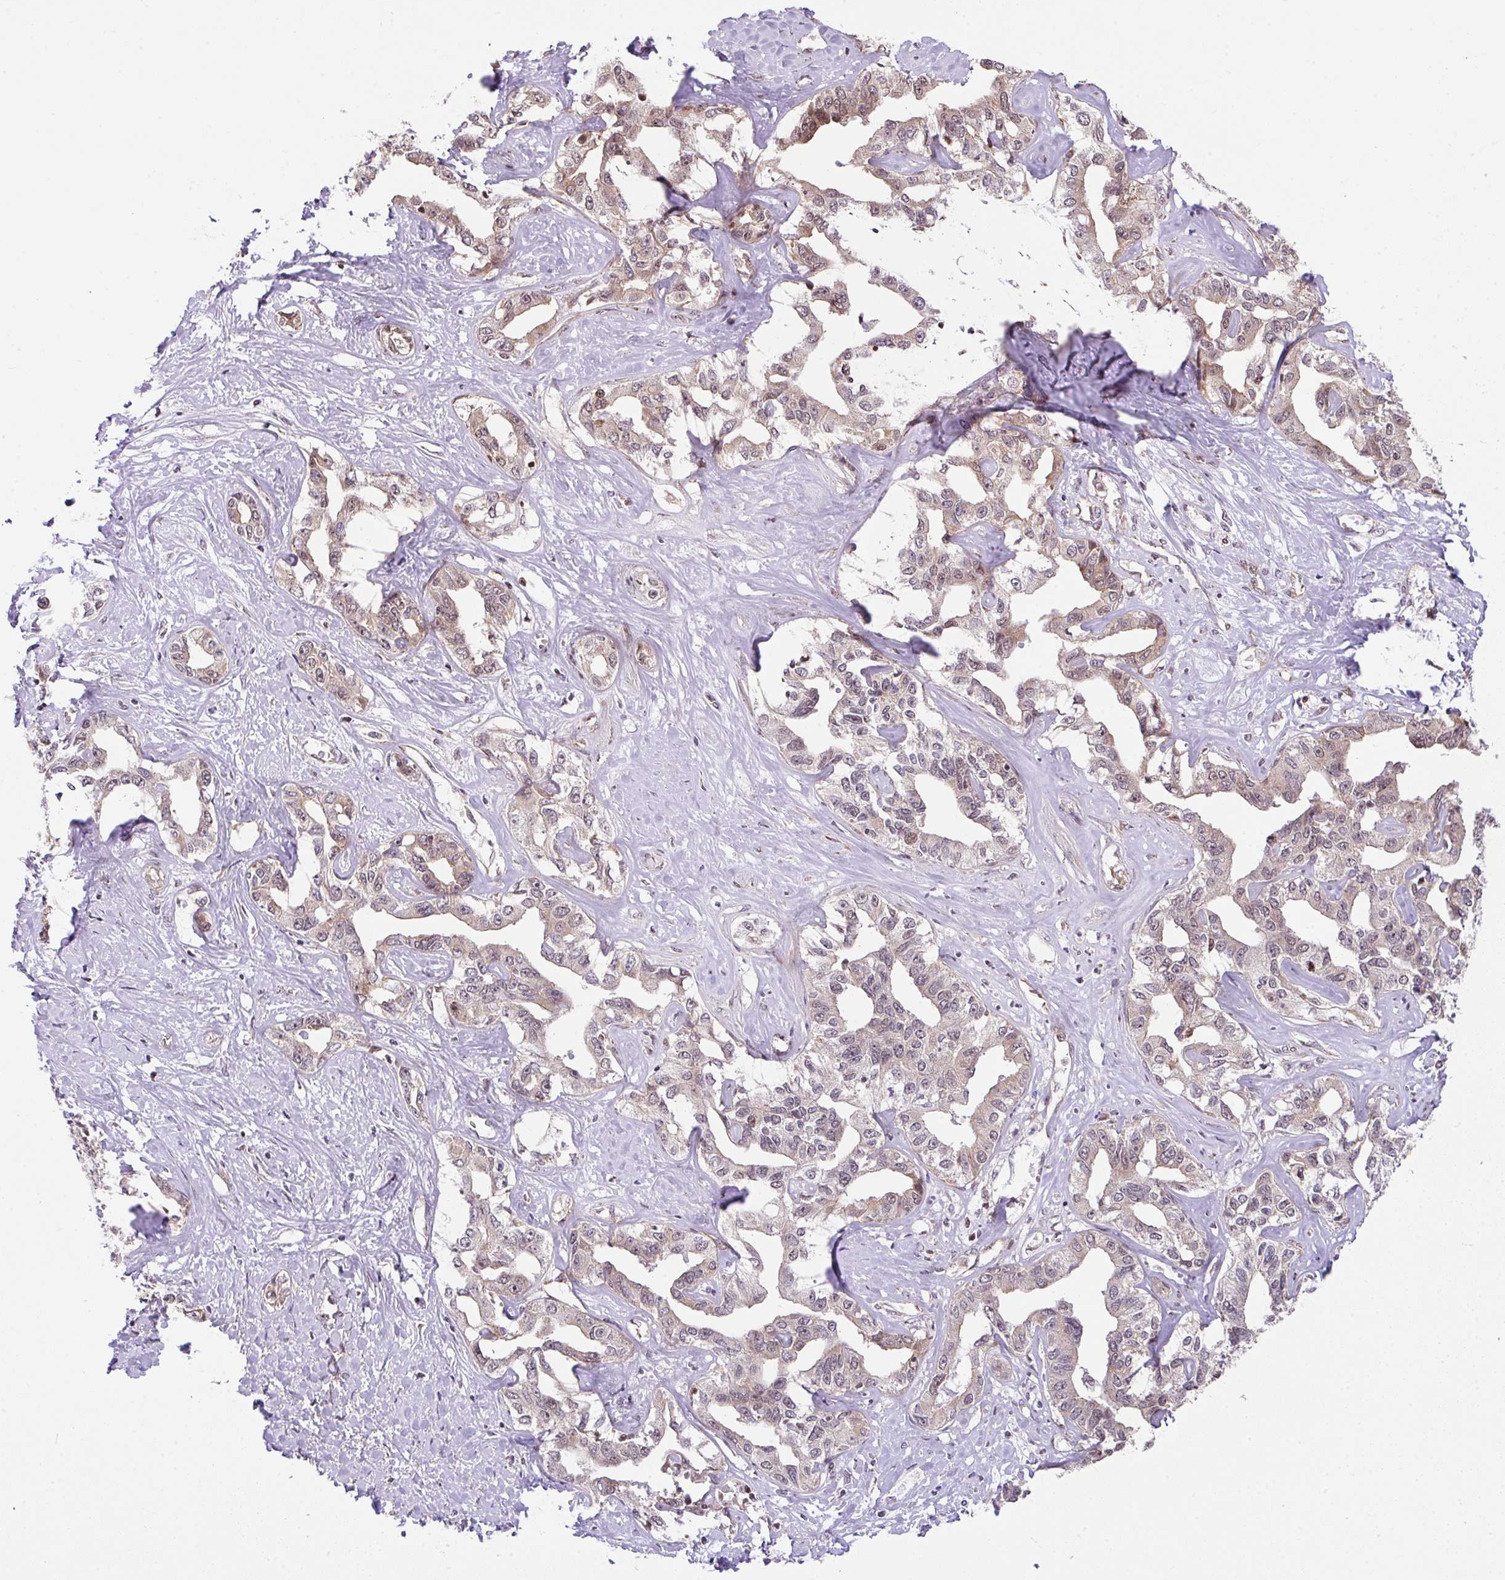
{"staining": {"intensity": "moderate", "quantity": "25%-75%", "location": "nuclear"}, "tissue": "liver cancer", "cell_type": "Tumor cells", "image_type": "cancer", "snomed": [{"axis": "morphology", "description": "Cholangiocarcinoma"}, {"axis": "topography", "description": "Liver"}], "caption": "There is medium levels of moderate nuclear staining in tumor cells of liver cholangiocarcinoma, as demonstrated by immunohistochemical staining (brown color).", "gene": "PLK1", "patient": {"sex": "male", "age": 59}}